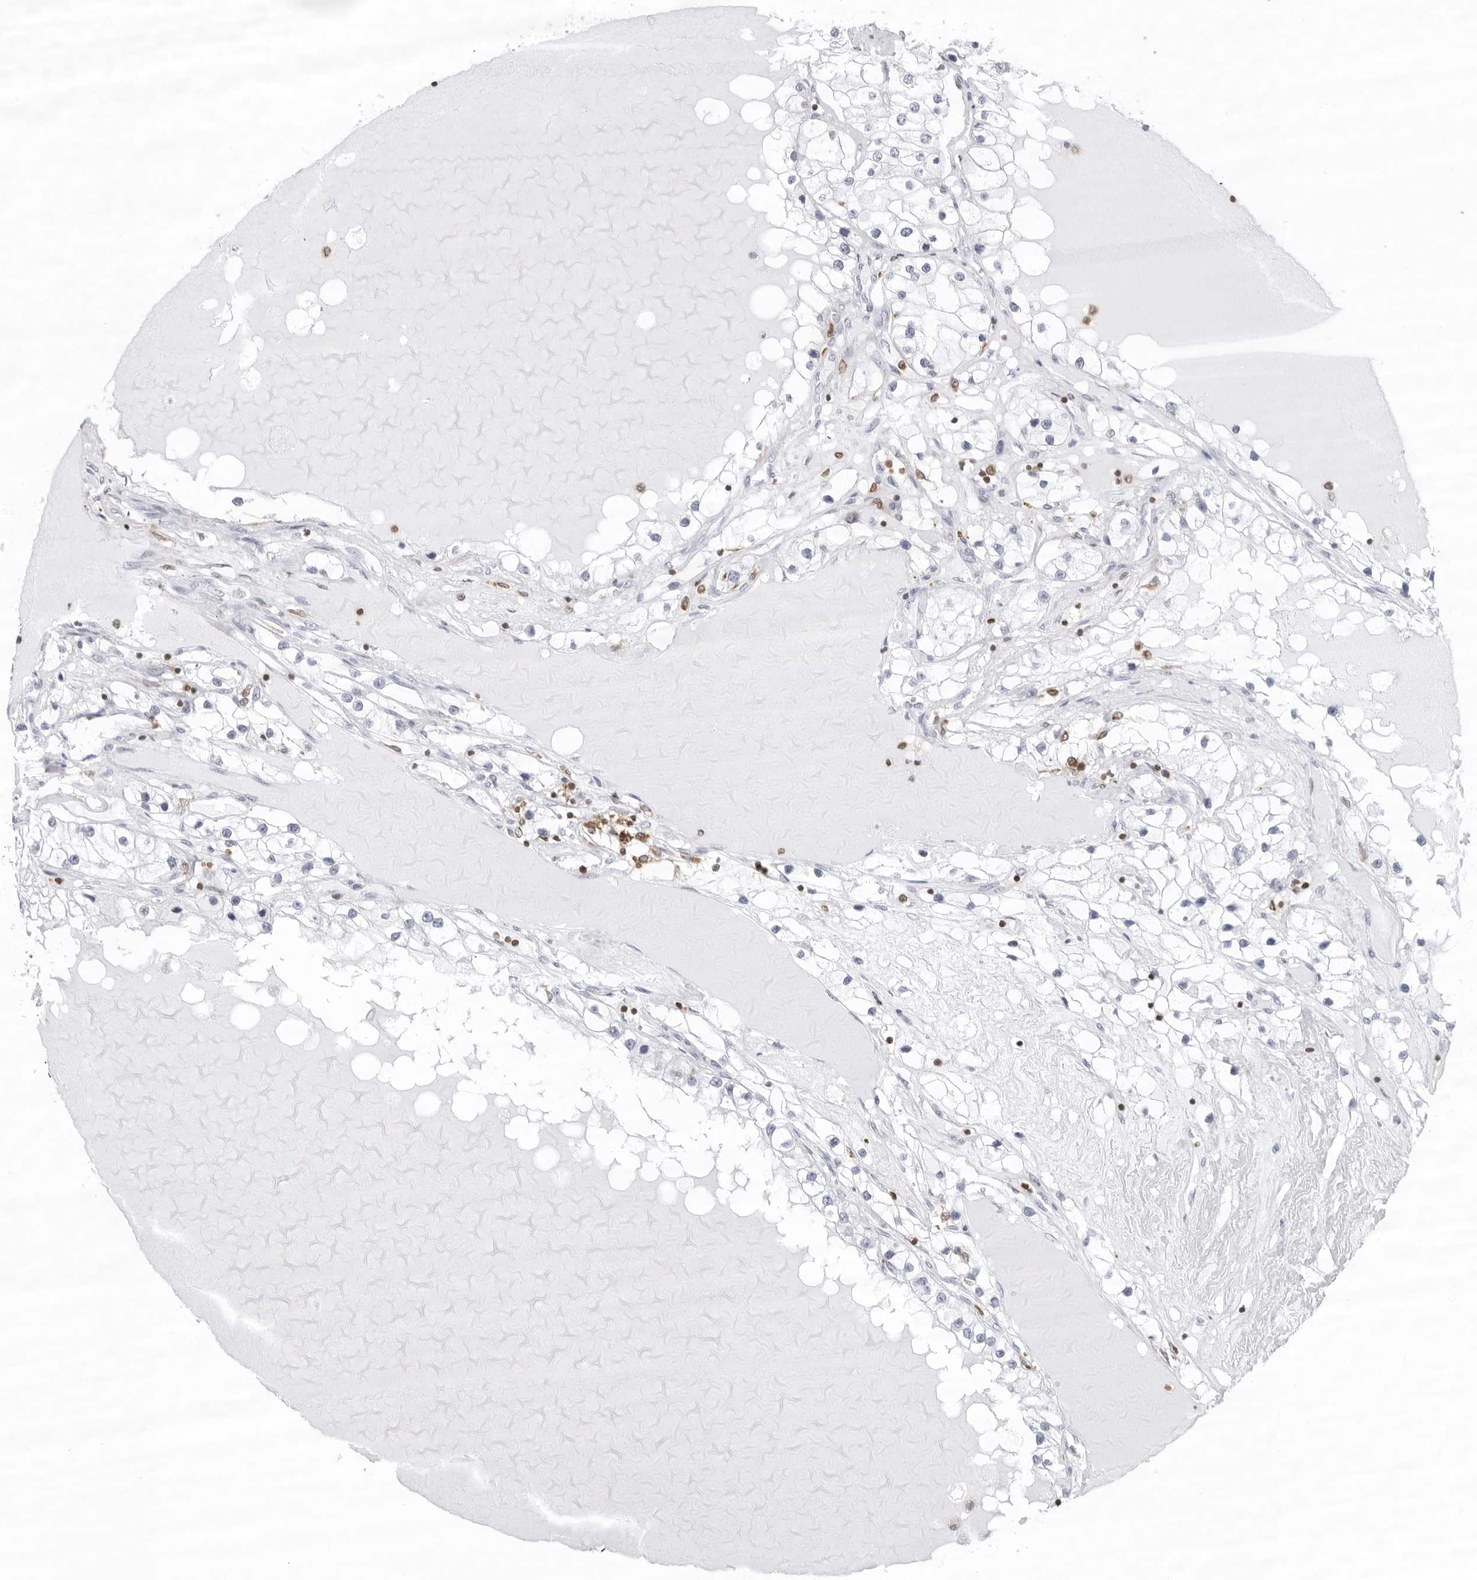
{"staining": {"intensity": "negative", "quantity": "none", "location": "none"}, "tissue": "renal cancer", "cell_type": "Tumor cells", "image_type": "cancer", "snomed": [{"axis": "morphology", "description": "Adenocarcinoma, NOS"}, {"axis": "topography", "description": "Kidney"}], "caption": "Immunohistochemical staining of human adenocarcinoma (renal) exhibits no significant positivity in tumor cells. (IHC, brightfield microscopy, high magnification).", "gene": "FMNL1", "patient": {"sex": "male", "age": 68}}